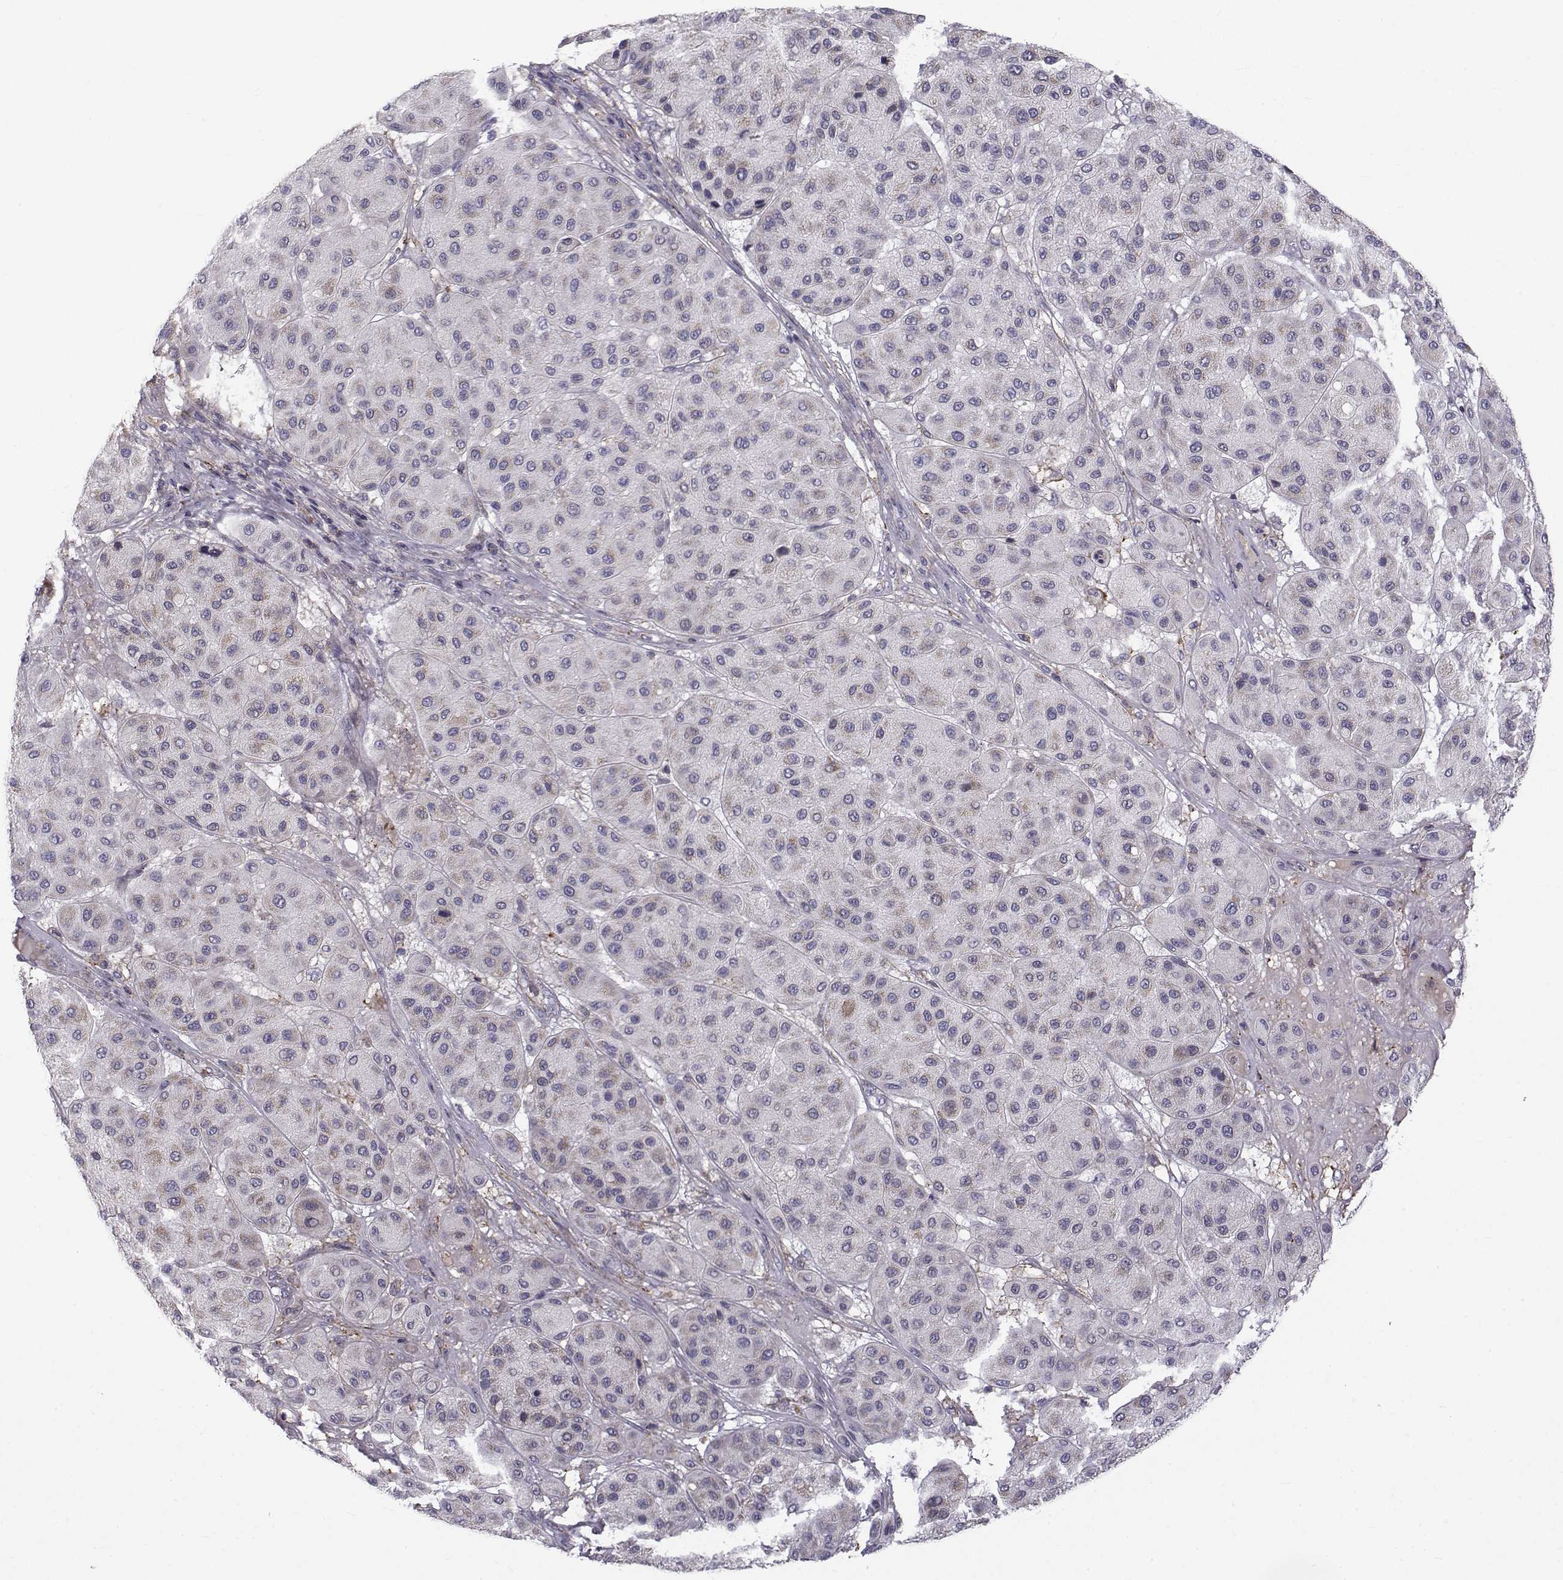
{"staining": {"intensity": "negative", "quantity": "none", "location": "none"}, "tissue": "melanoma", "cell_type": "Tumor cells", "image_type": "cancer", "snomed": [{"axis": "morphology", "description": "Malignant melanoma, Metastatic site"}, {"axis": "topography", "description": "Smooth muscle"}], "caption": "There is no significant expression in tumor cells of malignant melanoma (metastatic site).", "gene": "LRRC27", "patient": {"sex": "male", "age": 41}}